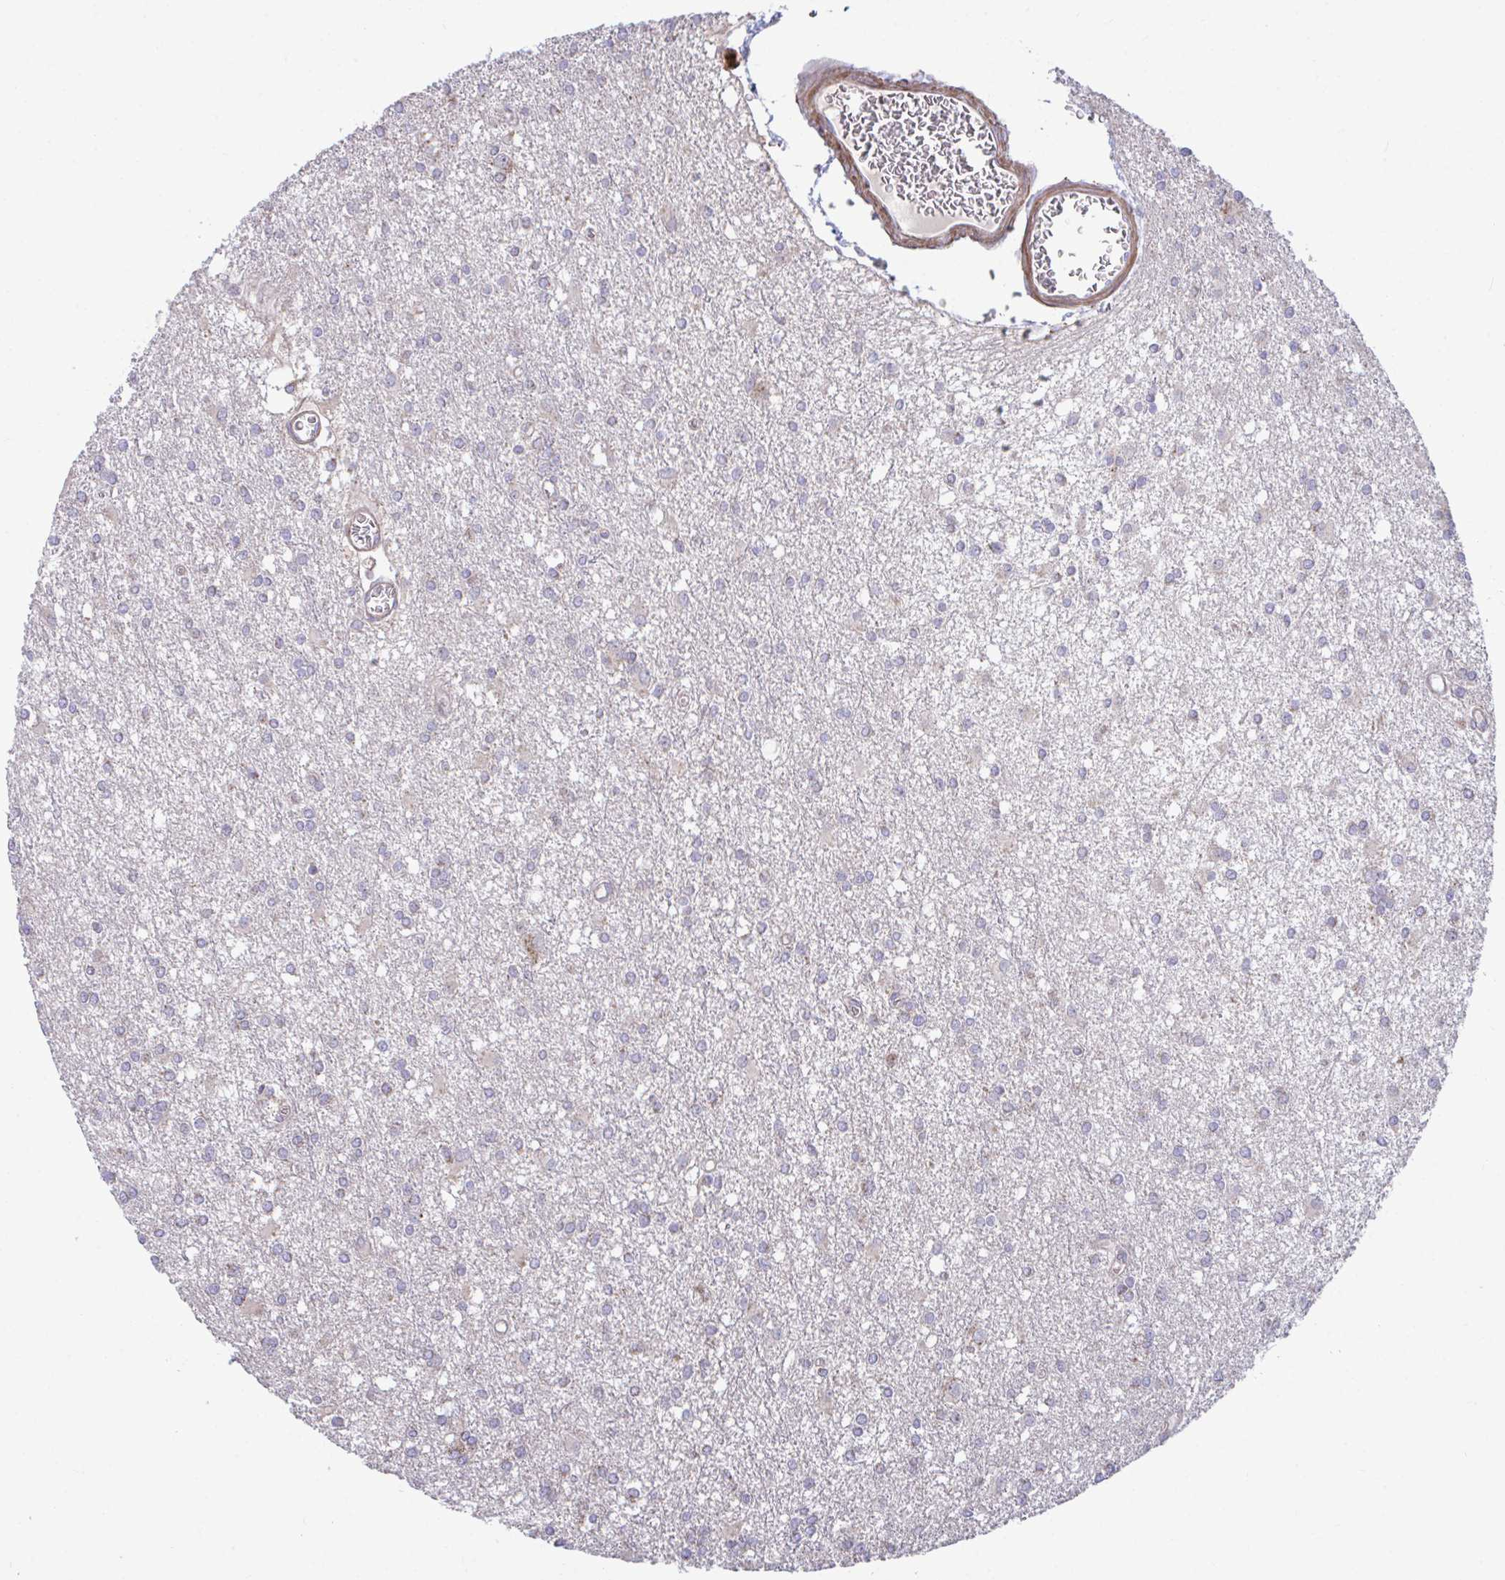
{"staining": {"intensity": "negative", "quantity": "none", "location": "none"}, "tissue": "glioma", "cell_type": "Tumor cells", "image_type": "cancer", "snomed": [{"axis": "morphology", "description": "Glioma, malignant, High grade"}, {"axis": "topography", "description": "Brain"}], "caption": "An immunohistochemistry (IHC) photomicrograph of glioma is shown. There is no staining in tumor cells of glioma. (Immunohistochemistry, brightfield microscopy, high magnification).", "gene": "SARS2", "patient": {"sex": "male", "age": 48}}